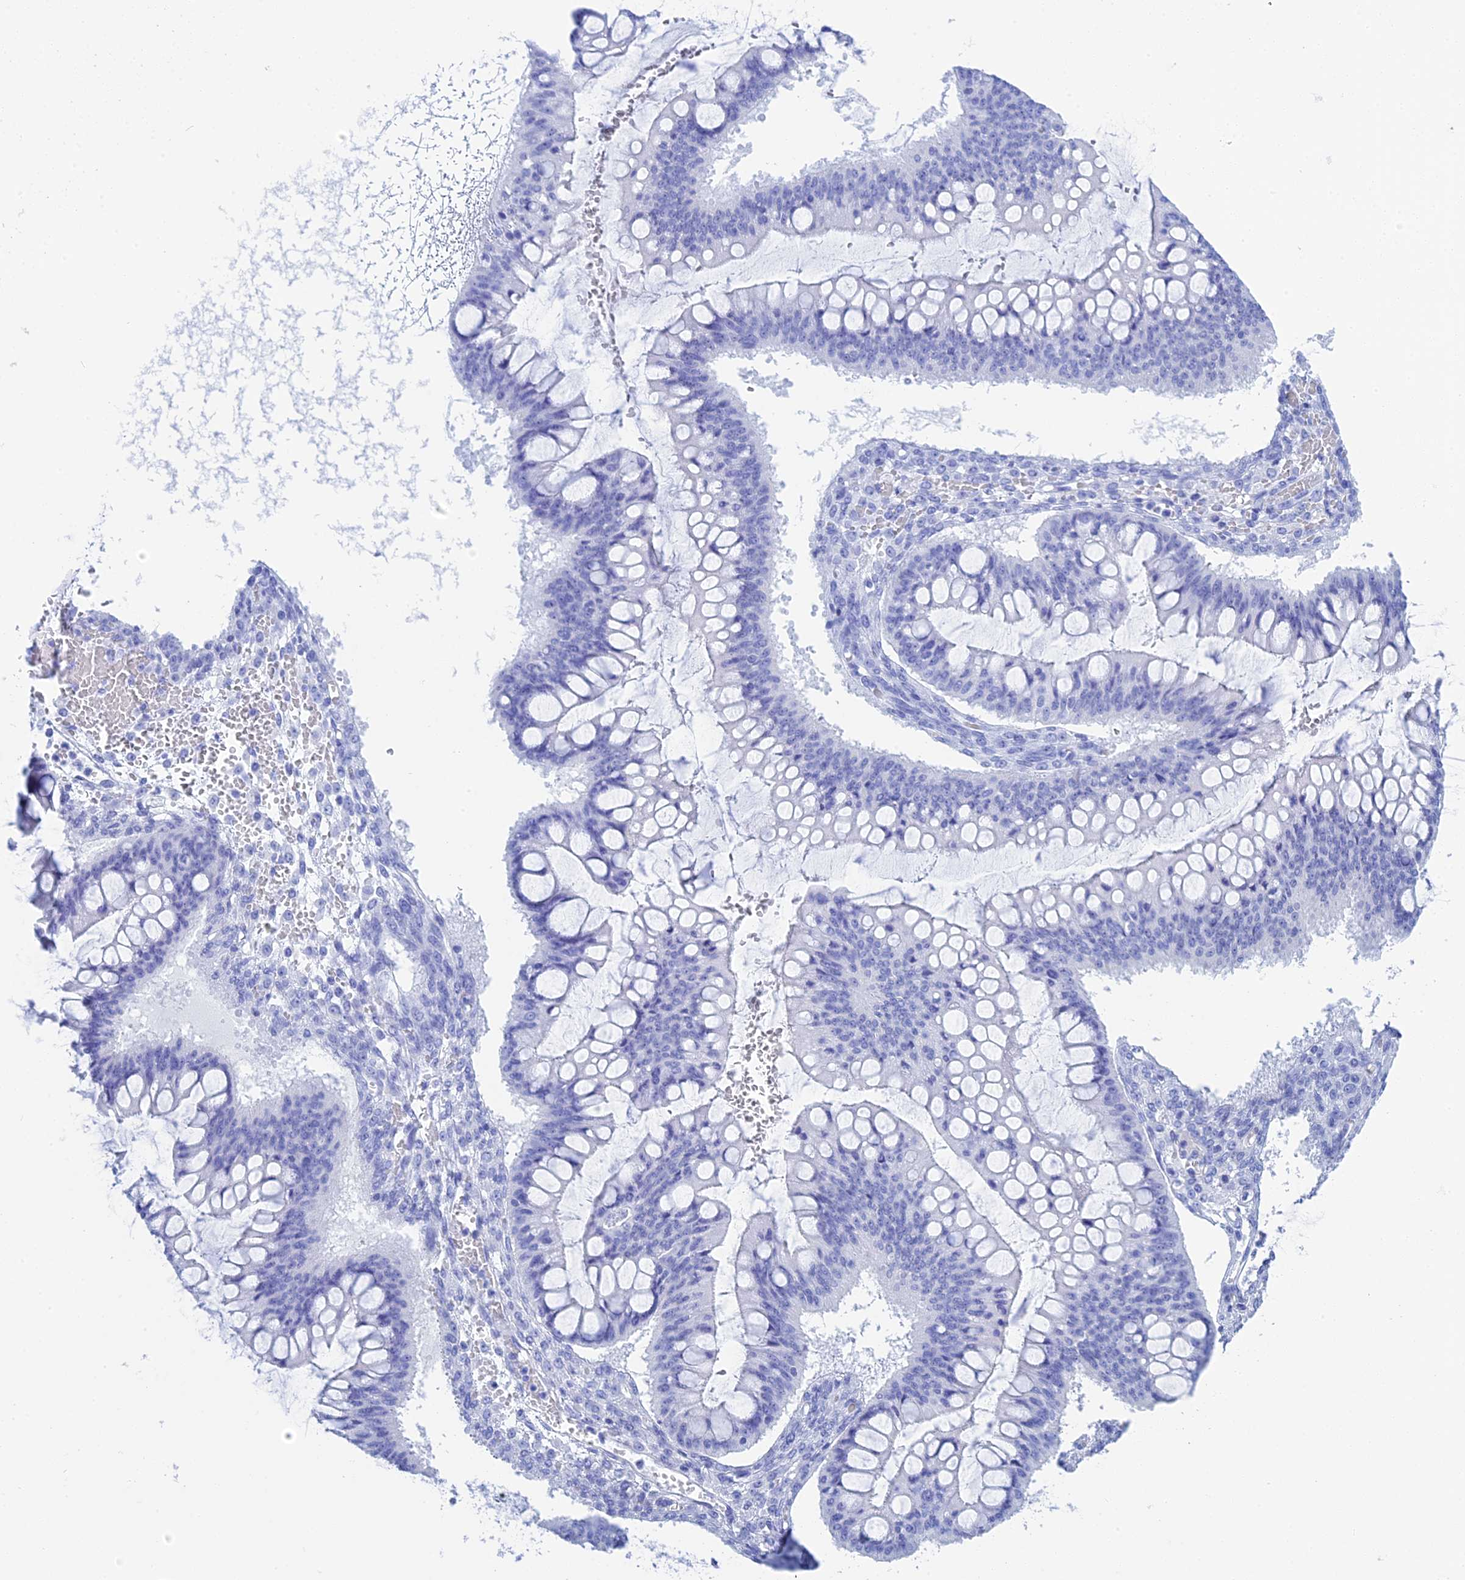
{"staining": {"intensity": "negative", "quantity": "none", "location": "none"}, "tissue": "ovarian cancer", "cell_type": "Tumor cells", "image_type": "cancer", "snomed": [{"axis": "morphology", "description": "Cystadenocarcinoma, mucinous, NOS"}, {"axis": "topography", "description": "Ovary"}], "caption": "There is no significant positivity in tumor cells of ovarian cancer. (Immunohistochemistry (ihc), brightfield microscopy, high magnification).", "gene": "TEX101", "patient": {"sex": "female", "age": 73}}